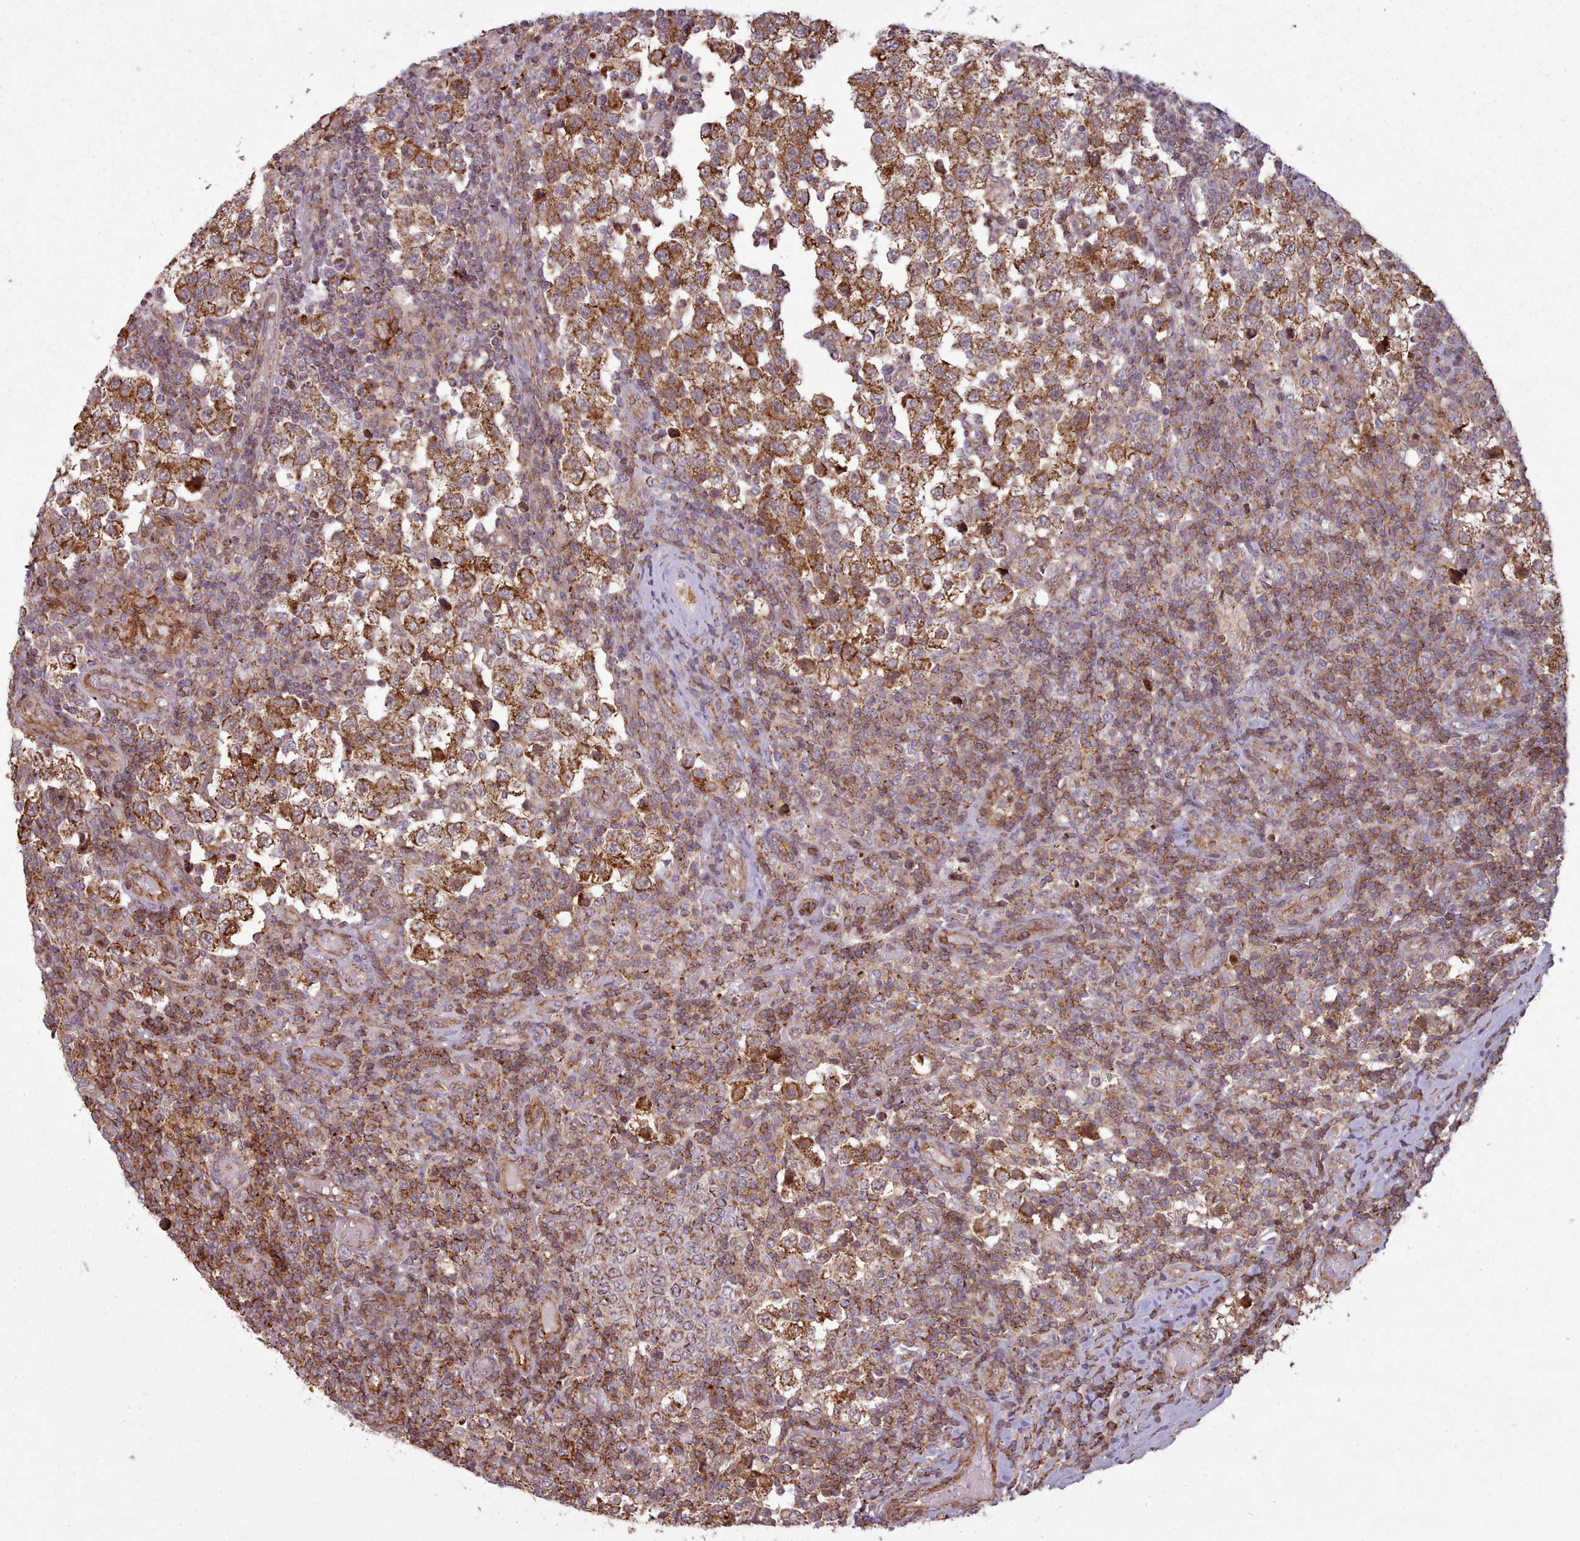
{"staining": {"intensity": "strong", "quantity": ">75%", "location": "cytoplasmic/membranous"}, "tissue": "testis cancer", "cell_type": "Tumor cells", "image_type": "cancer", "snomed": [{"axis": "morphology", "description": "Seminoma, NOS"}, {"axis": "topography", "description": "Testis"}], "caption": "Tumor cells reveal high levels of strong cytoplasmic/membranous positivity in approximately >75% of cells in human testis cancer (seminoma).", "gene": "ZMYM4", "patient": {"sex": "male", "age": 34}}